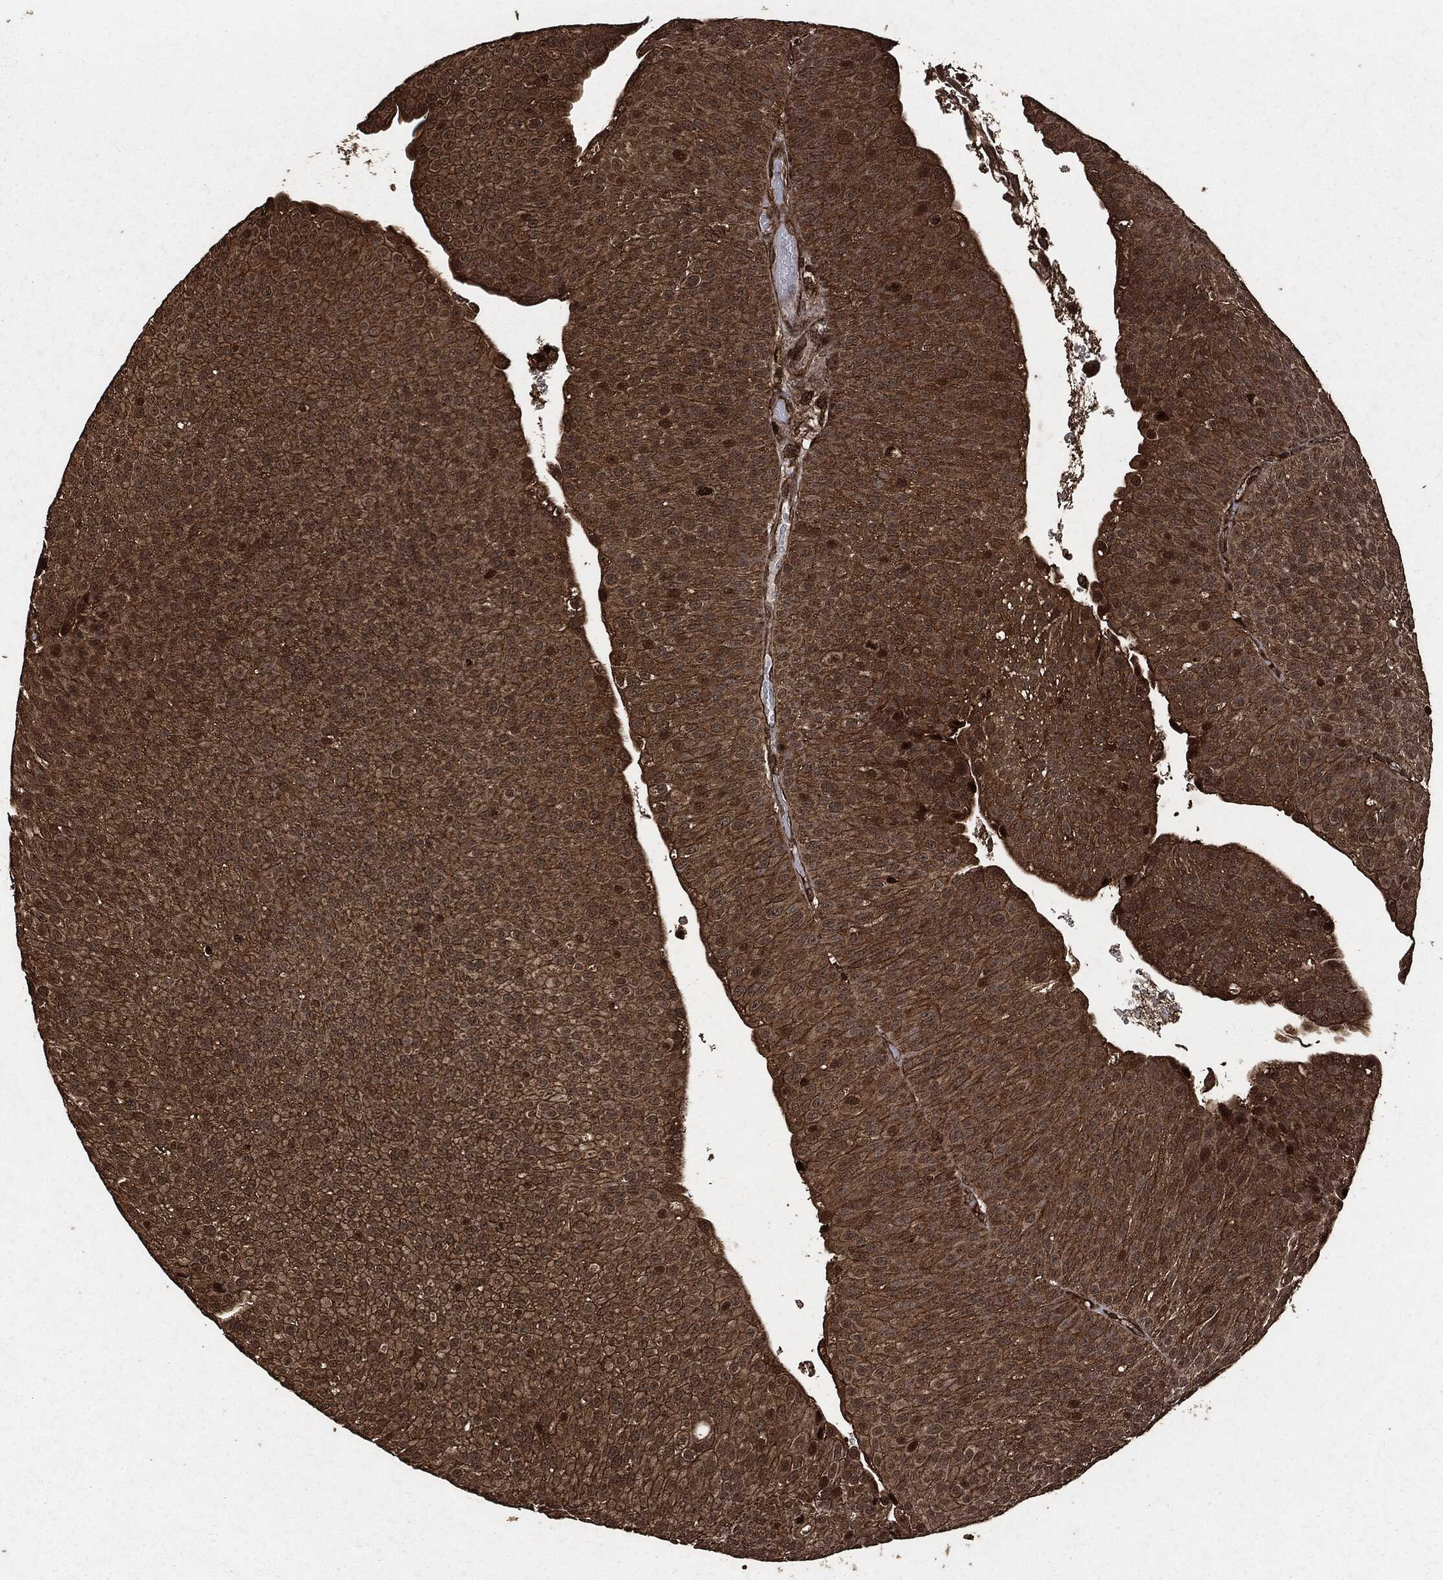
{"staining": {"intensity": "strong", "quantity": ">75%", "location": "cytoplasmic/membranous"}, "tissue": "urothelial cancer", "cell_type": "Tumor cells", "image_type": "cancer", "snomed": [{"axis": "morphology", "description": "Urothelial carcinoma, Low grade"}, {"axis": "topography", "description": "Urinary bladder"}], "caption": "Protein expression analysis of urothelial cancer demonstrates strong cytoplasmic/membranous positivity in approximately >75% of tumor cells. The staining was performed using DAB to visualize the protein expression in brown, while the nuclei were stained in blue with hematoxylin (Magnification: 20x).", "gene": "HRAS", "patient": {"sex": "male", "age": 65}}